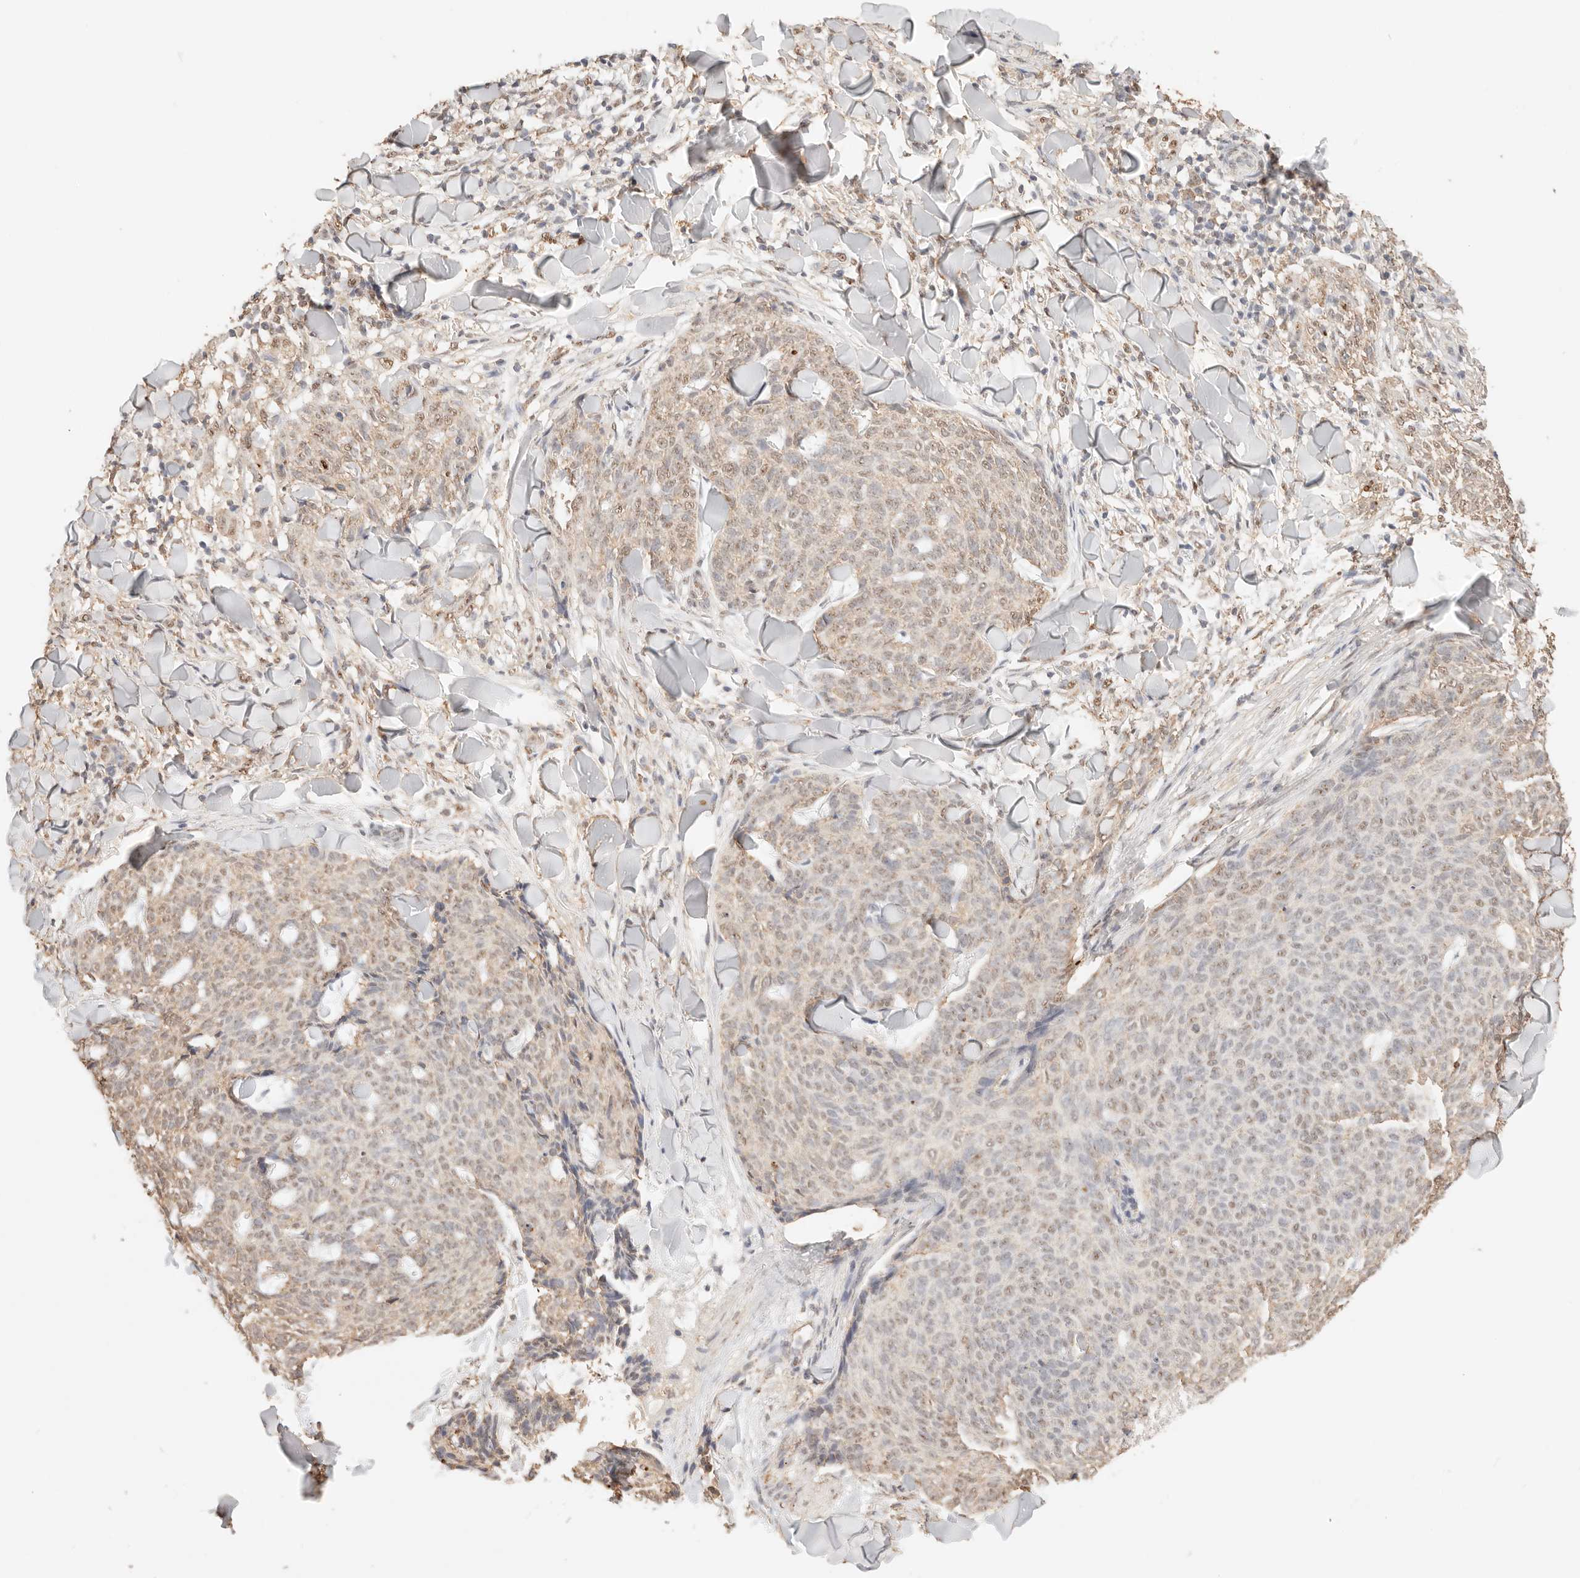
{"staining": {"intensity": "weak", "quantity": "25%-75%", "location": "nuclear"}, "tissue": "skin cancer", "cell_type": "Tumor cells", "image_type": "cancer", "snomed": [{"axis": "morphology", "description": "Normal tissue, NOS"}, {"axis": "morphology", "description": "Basal cell carcinoma"}, {"axis": "topography", "description": "Skin"}], "caption": "The micrograph demonstrates staining of basal cell carcinoma (skin), revealing weak nuclear protein positivity (brown color) within tumor cells. (DAB IHC, brown staining for protein, blue staining for nuclei).", "gene": "IL1R2", "patient": {"sex": "male", "age": 50}}